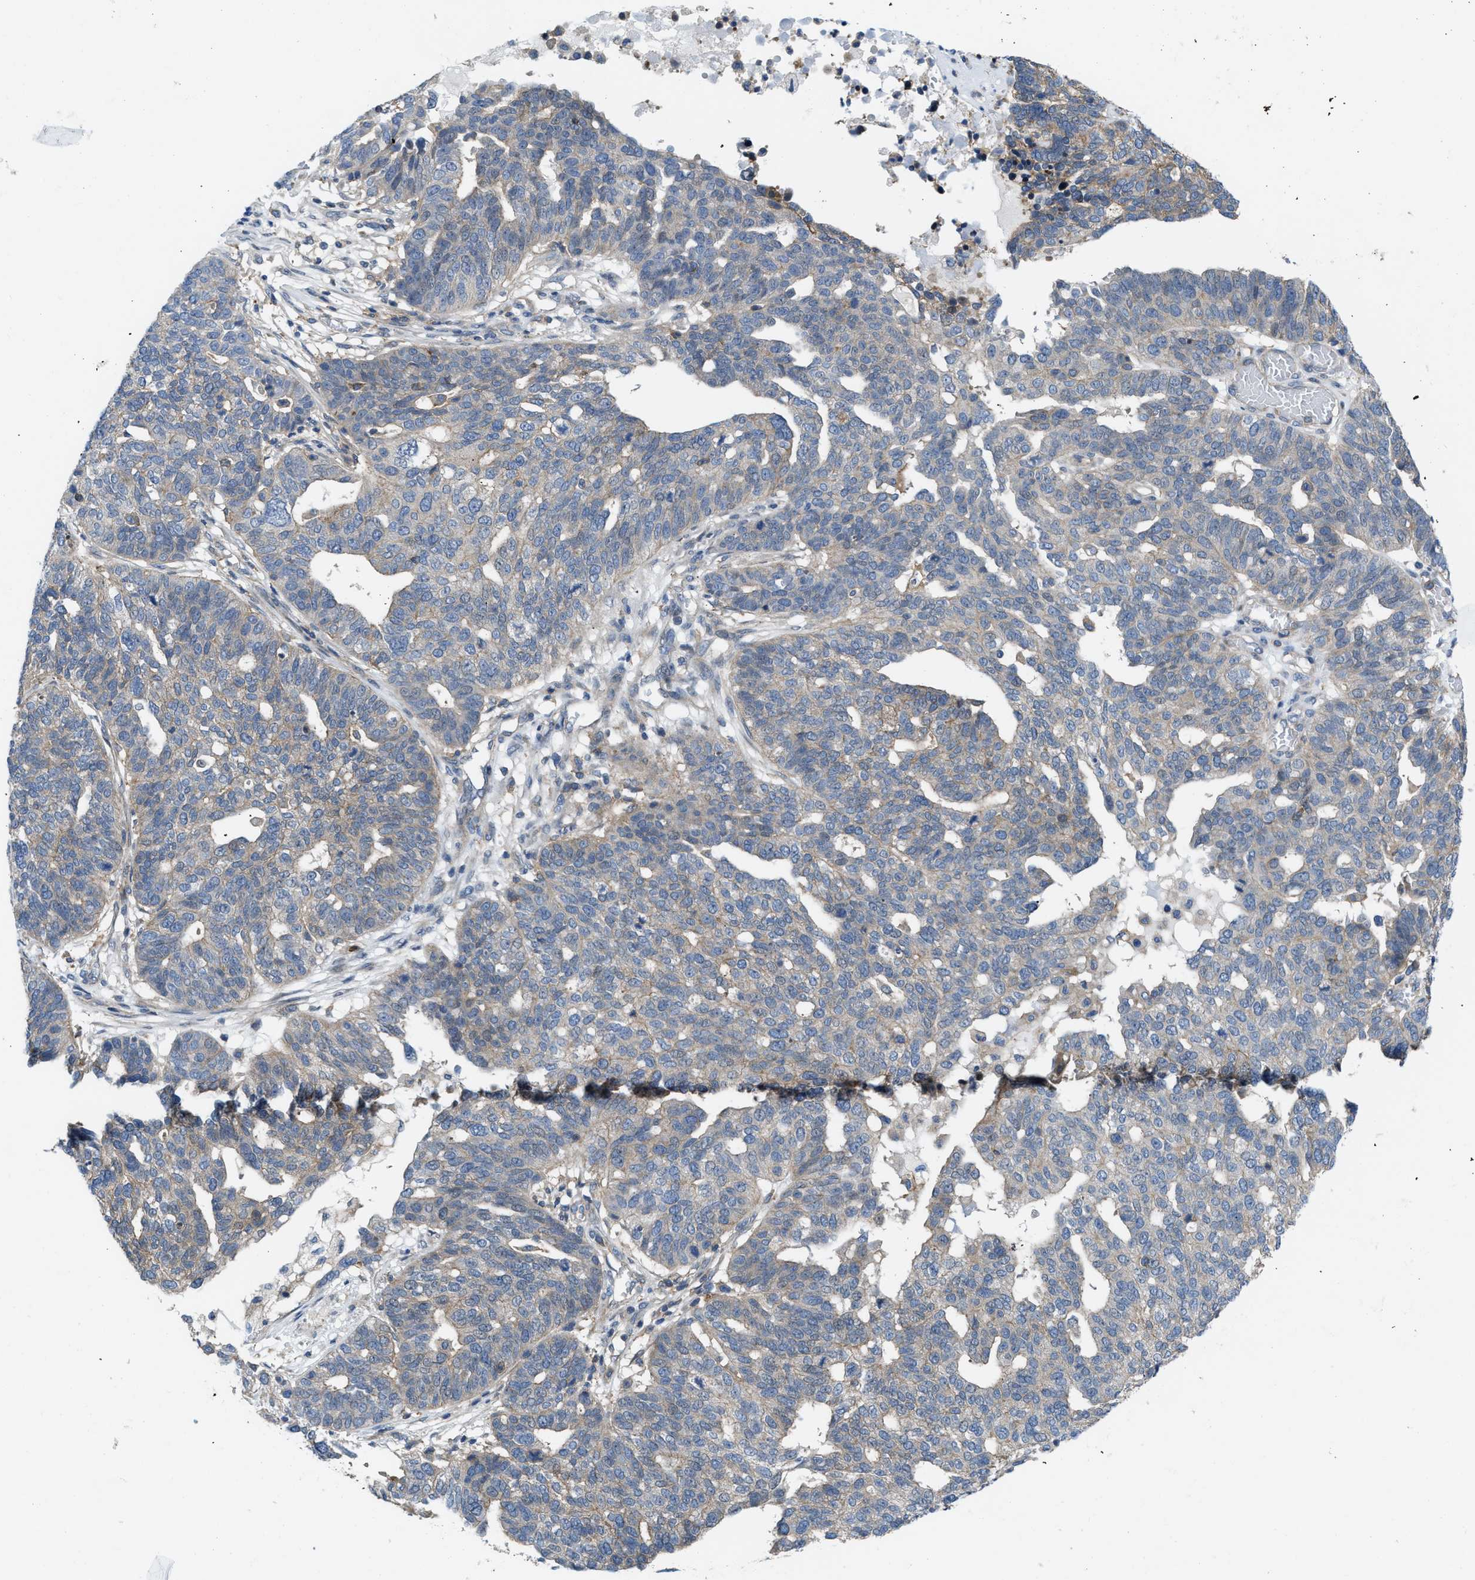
{"staining": {"intensity": "weak", "quantity": "<25%", "location": "cytoplasmic/membranous"}, "tissue": "ovarian cancer", "cell_type": "Tumor cells", "image_type": "cancer", "snomed": [{"axis": "morphology", "description": "Cystadenocarcinoma, serous, NOS"}, {"axis": "topography", "description": "Ovary"}], "caption": "Immunohistochemistry micrograph of ovarian cancer stained for a protein (brown), which demonstrates no staining in tumor cells.", "gene": "MYO18A", "patient": {"sex": "female", "age": 59}}